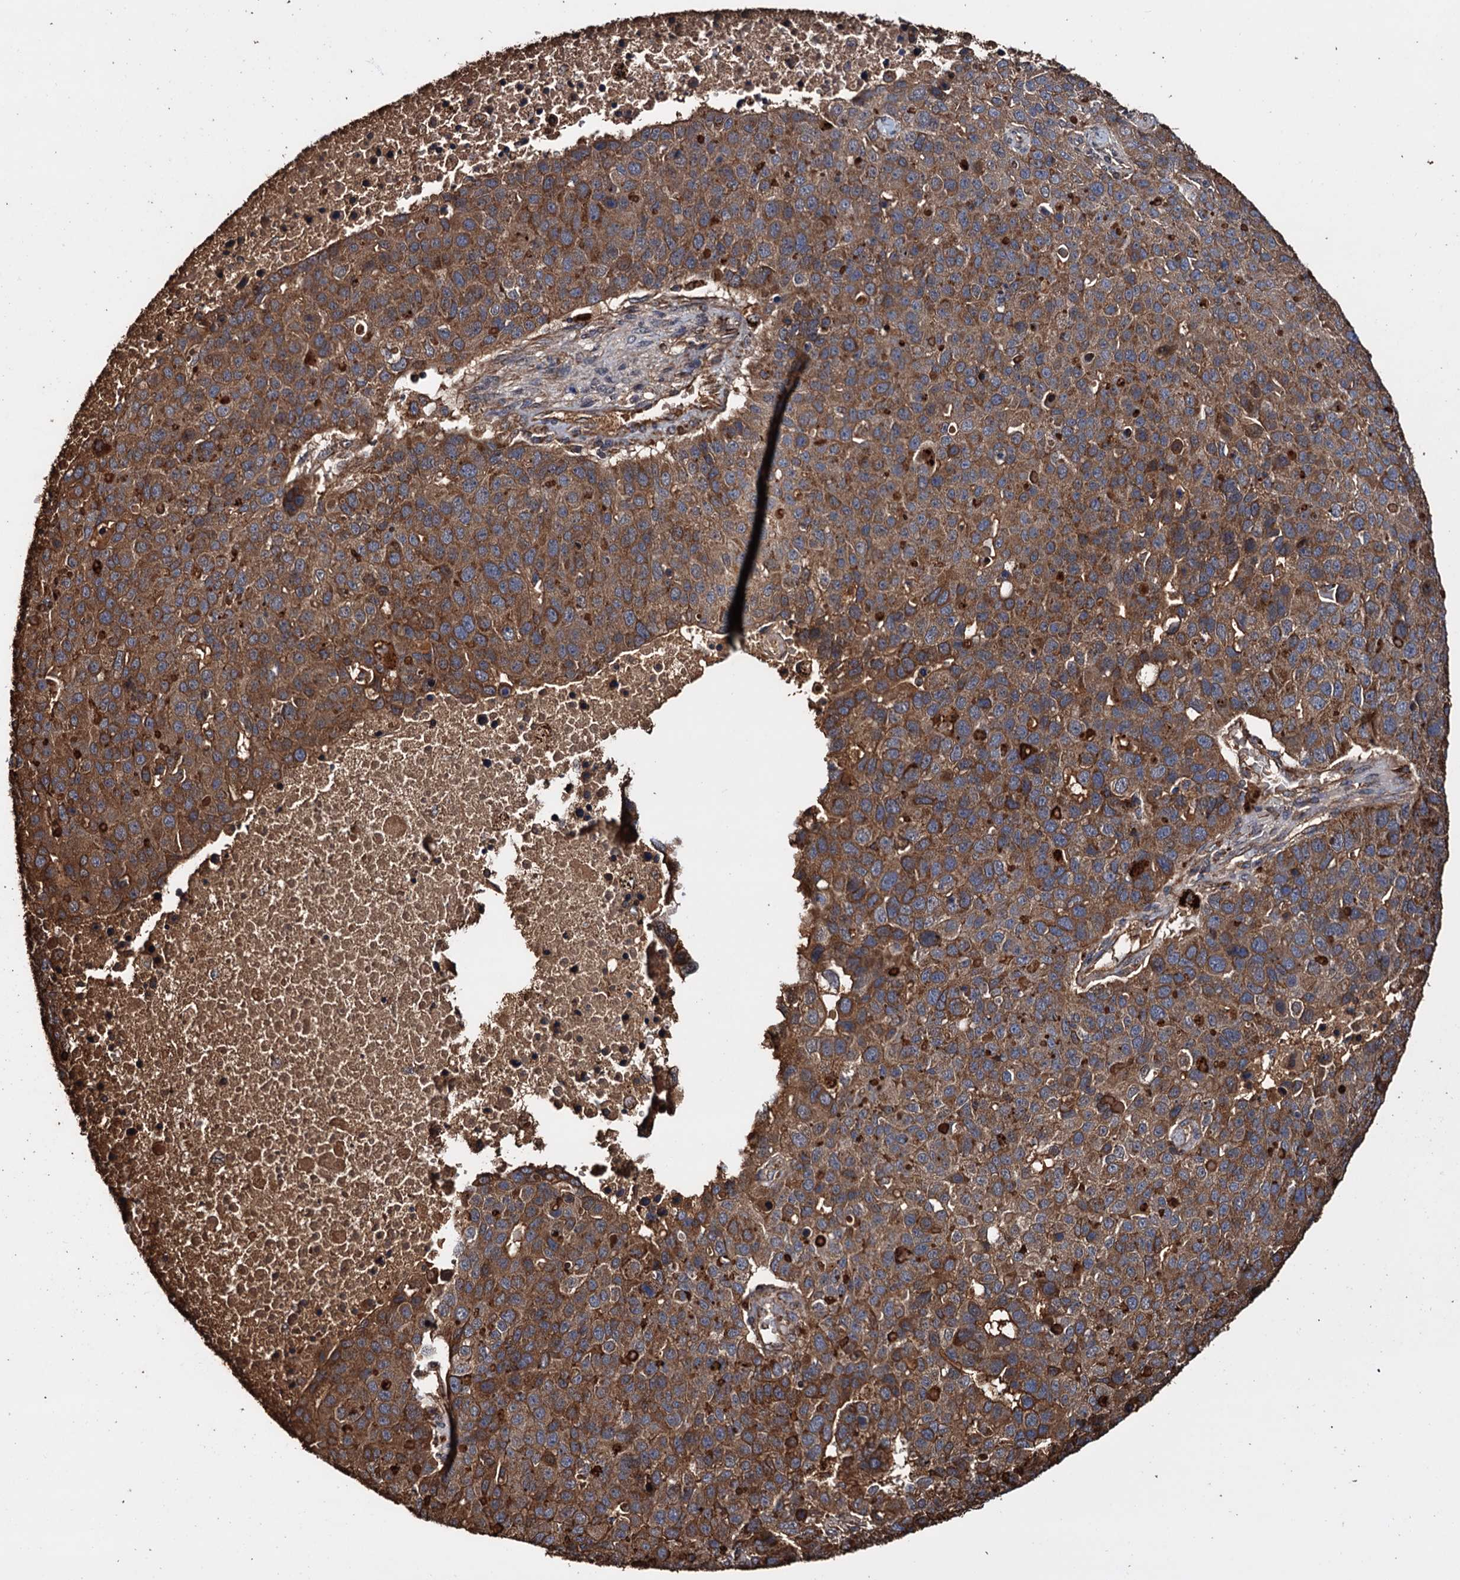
{"staining": {"intensity": "moderate", "quantity": ">75%", "location": "cytoplasmic/membranous"}, "tissue": "pancreatic cancer", "cell_type": "Tumor cells", "image_type": "cancer", "snomed": [{"axis": "morphology", "description": "Adenocarcinoma, NOS"}, {"axis": "topography", "description": "Pancreas"}], "caption": "Human pancreatic adenocarcinoma stained with a protein marker exhibits moderate staining in tumor cells.", "gene": "MRPL42", "patient": {"sex": "female", "age": 61}}